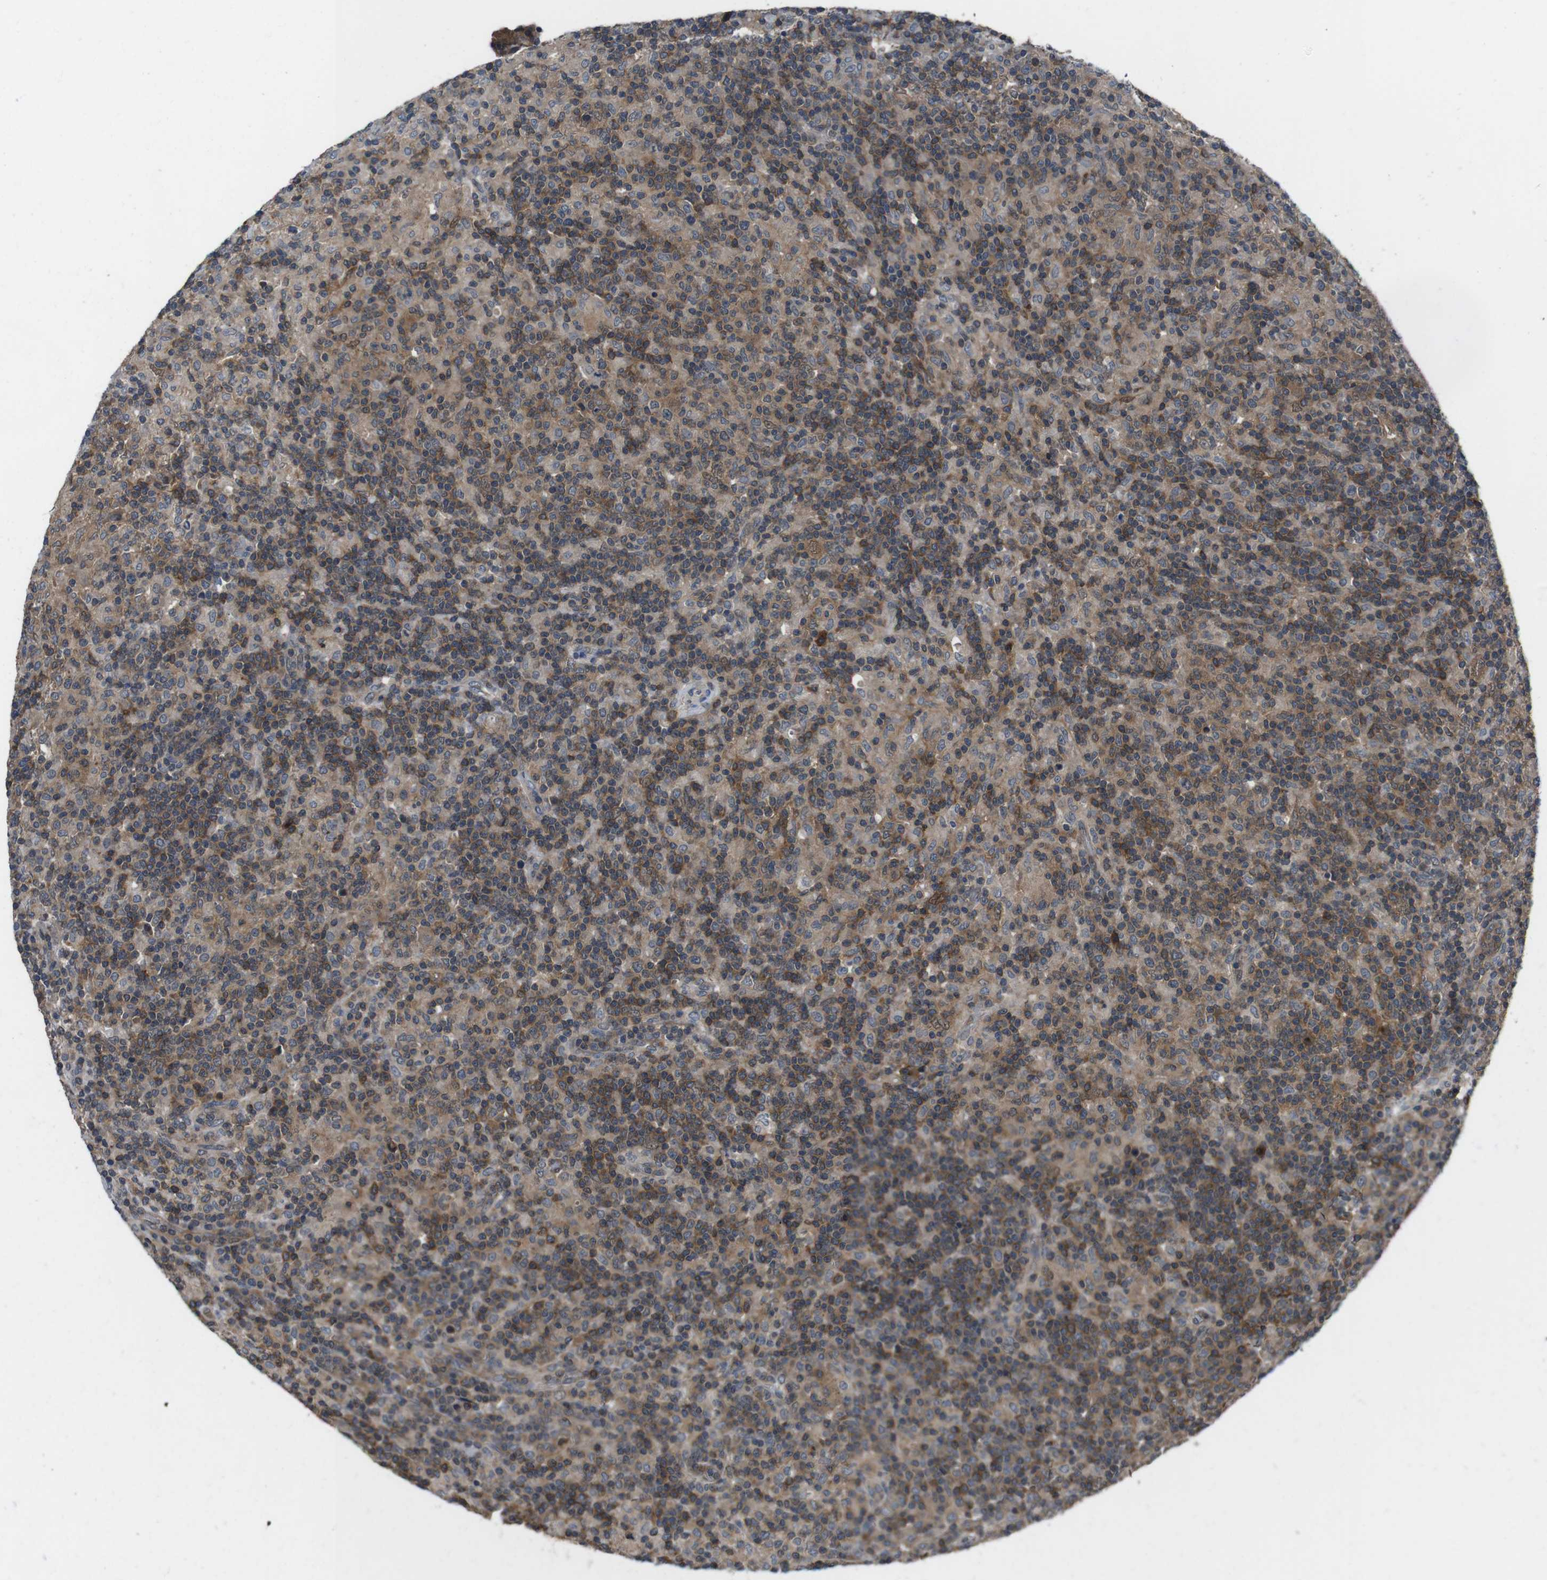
{"staining": {"intensity": "weak", "quantity": "<25%", "location": "none"}, "tissue": "lymphoma", "cell_type": "Tumor cells", "image_type": "cancer", "snomed": [{"axis": "morphology", "description": "Hodgkin's disease, NOS"}, {"axis": "topography", "description": "Lymph node"}], "caption": "Human lymphoma stained for a protein using immunohistochemistry demonstrates no staining in tumor cells.", "gene": "SLC22A23", "patient": {"sex": "male", "age": 70}}